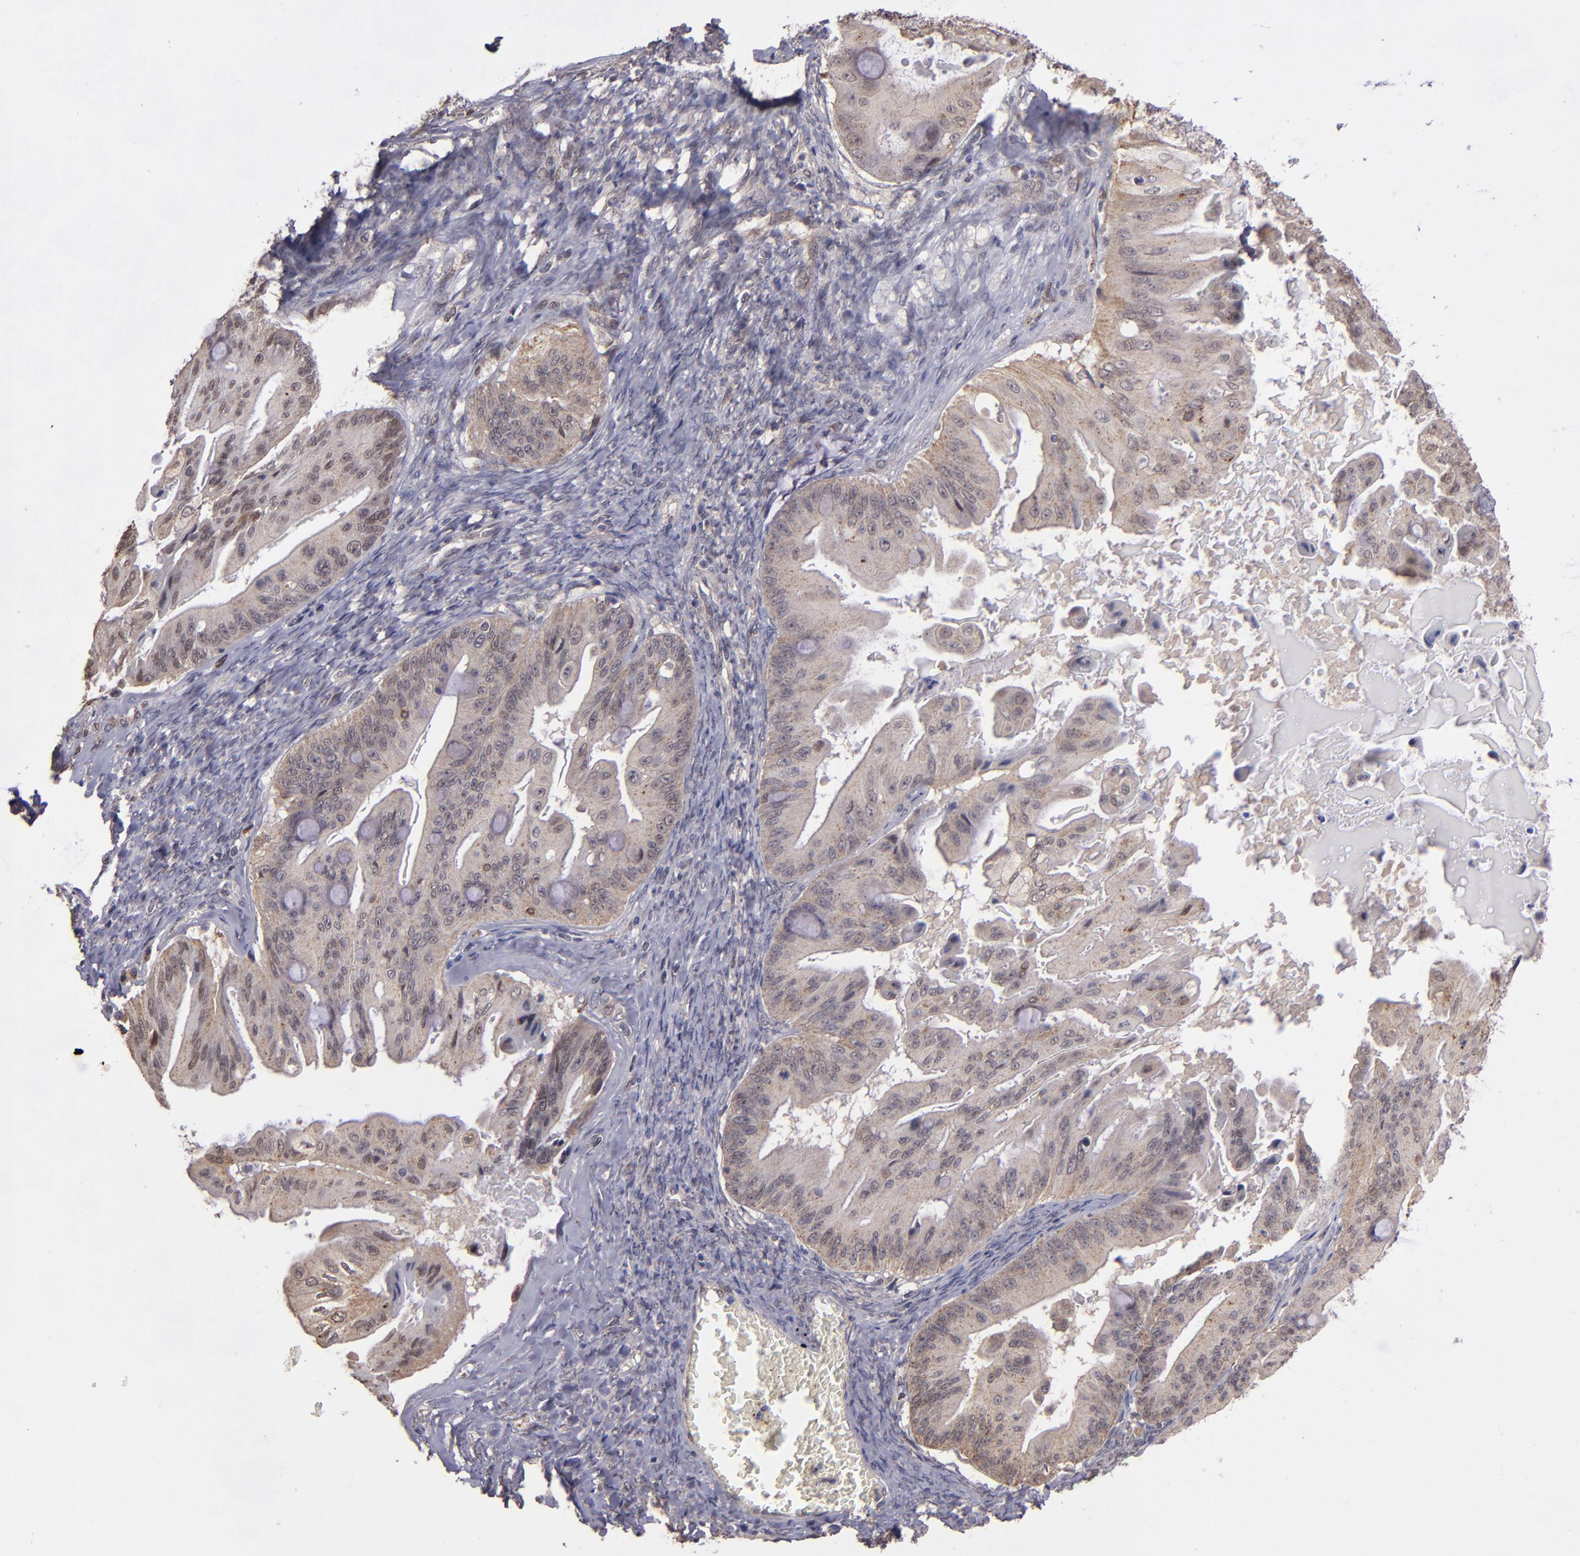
{"staining": {"intensity": "weak", "quantity": "25%-75%", "location": "cytoplasmic/membranous,nuclear"}, "tissue": "ovarian cancer", "cell_type": "Tumor cells", "image_type": "cancer", "snomed": [{"axis": "morphology", "description": "Cystadenocarcinoma, mucinous, NOS"}, {"axis": "topography", "description": "Ovary"}], "caption": "Protein expression analysis of human mucinous cystadenocarcinoma (ovarian) reveals weak cytoplasmic/membranous and nuclear staining in about 25%-75% of tumor cells.", "gene": "SIPA1L1", "patient": {"sex": "female", "age": 37}}